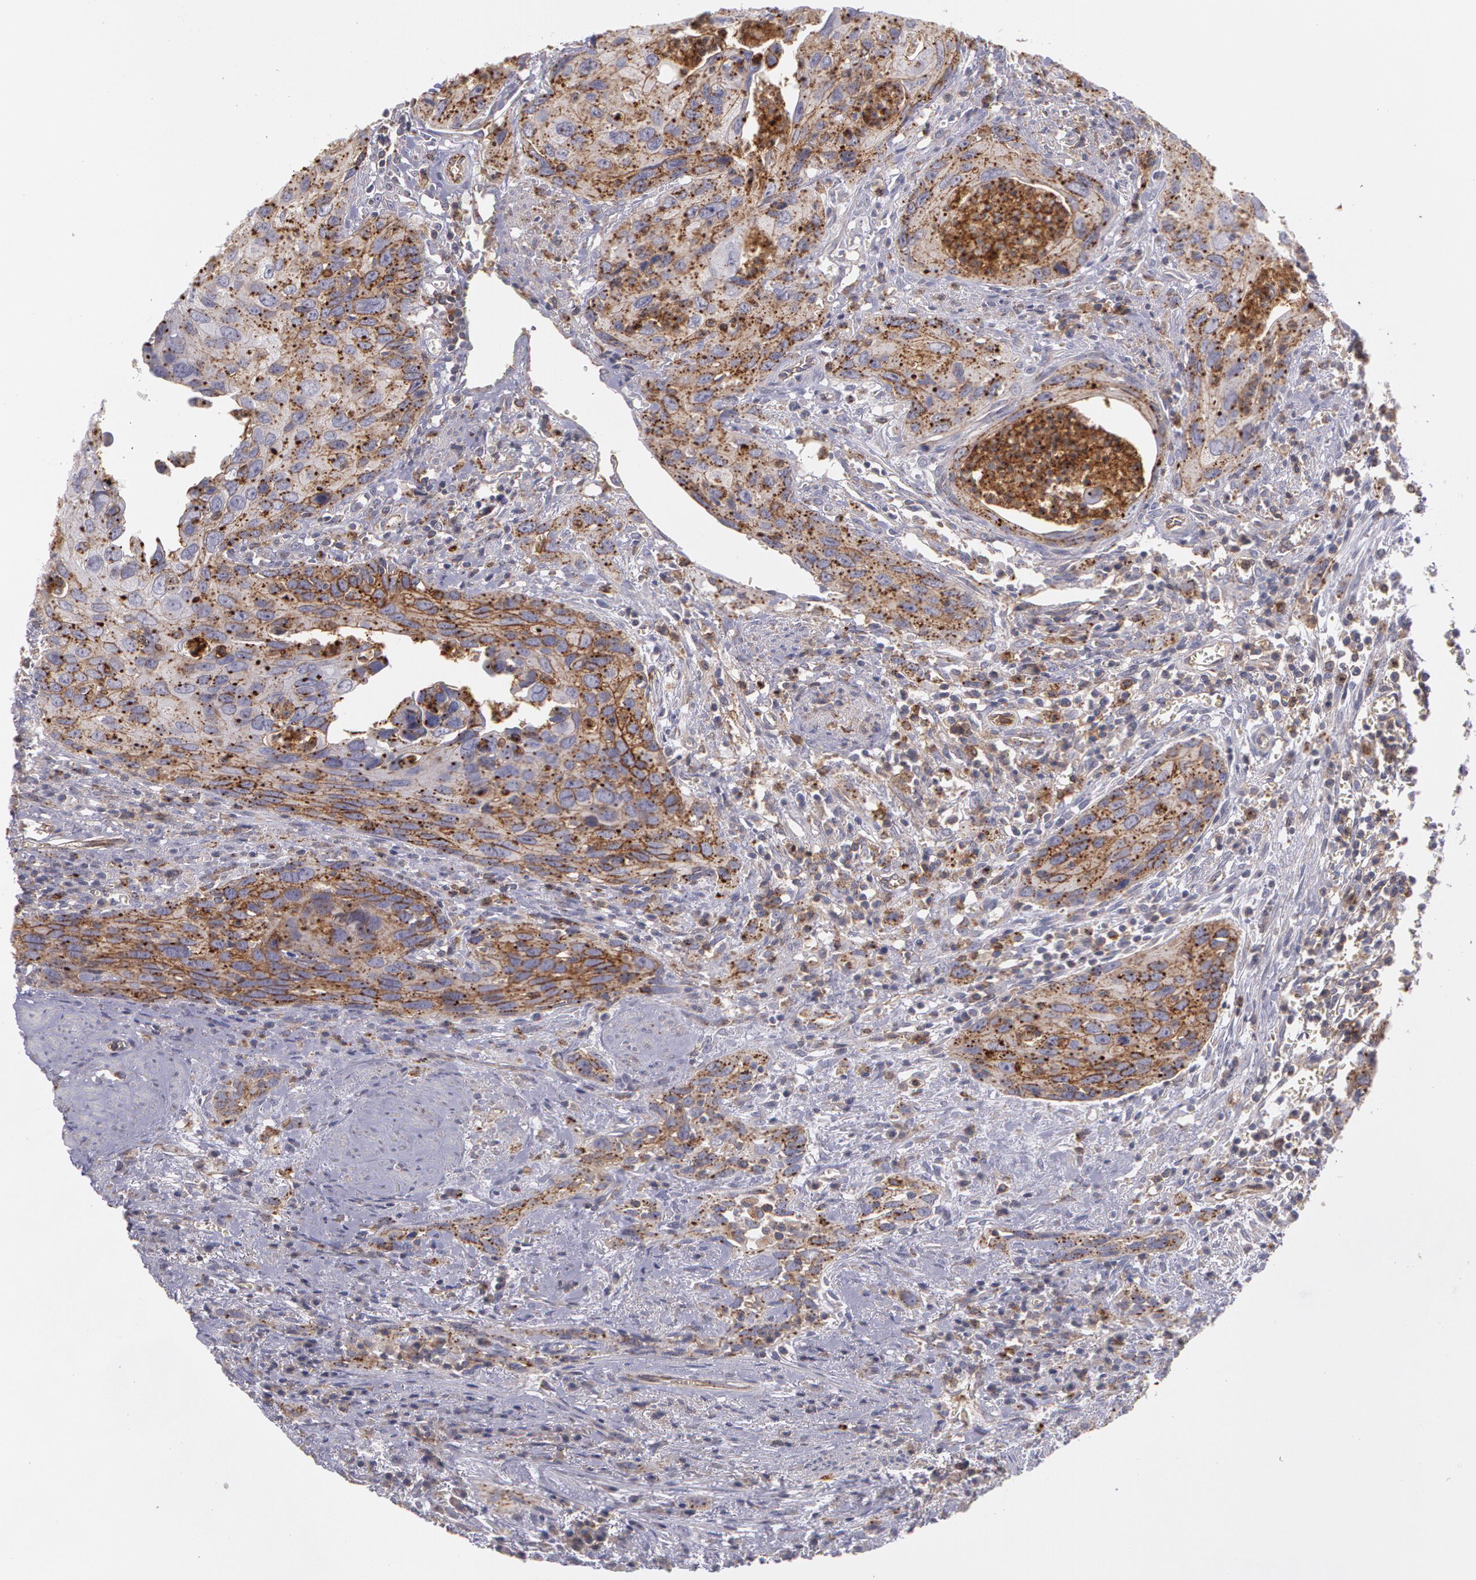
{"staining": {"intensity": "moderate", "quantity": ">75%", "location": "cytoplasmic/membranous"}, "tissue": "urothelial cancer", "cell_type": "Tumor cells", "image_type": "cancer", "snomed": [{"axis": "morphology", "description": "Urothelial carcinoma, High grade"}, {"axis": "topography", "description": "Urinary bladder"}], "caption": "High-grade urothelial carcinoma stained with a protein marker exhibits moderate staining in tumor cells.", "gene": "FLOT2", "patient": {"sex": "male", "age": 71}}